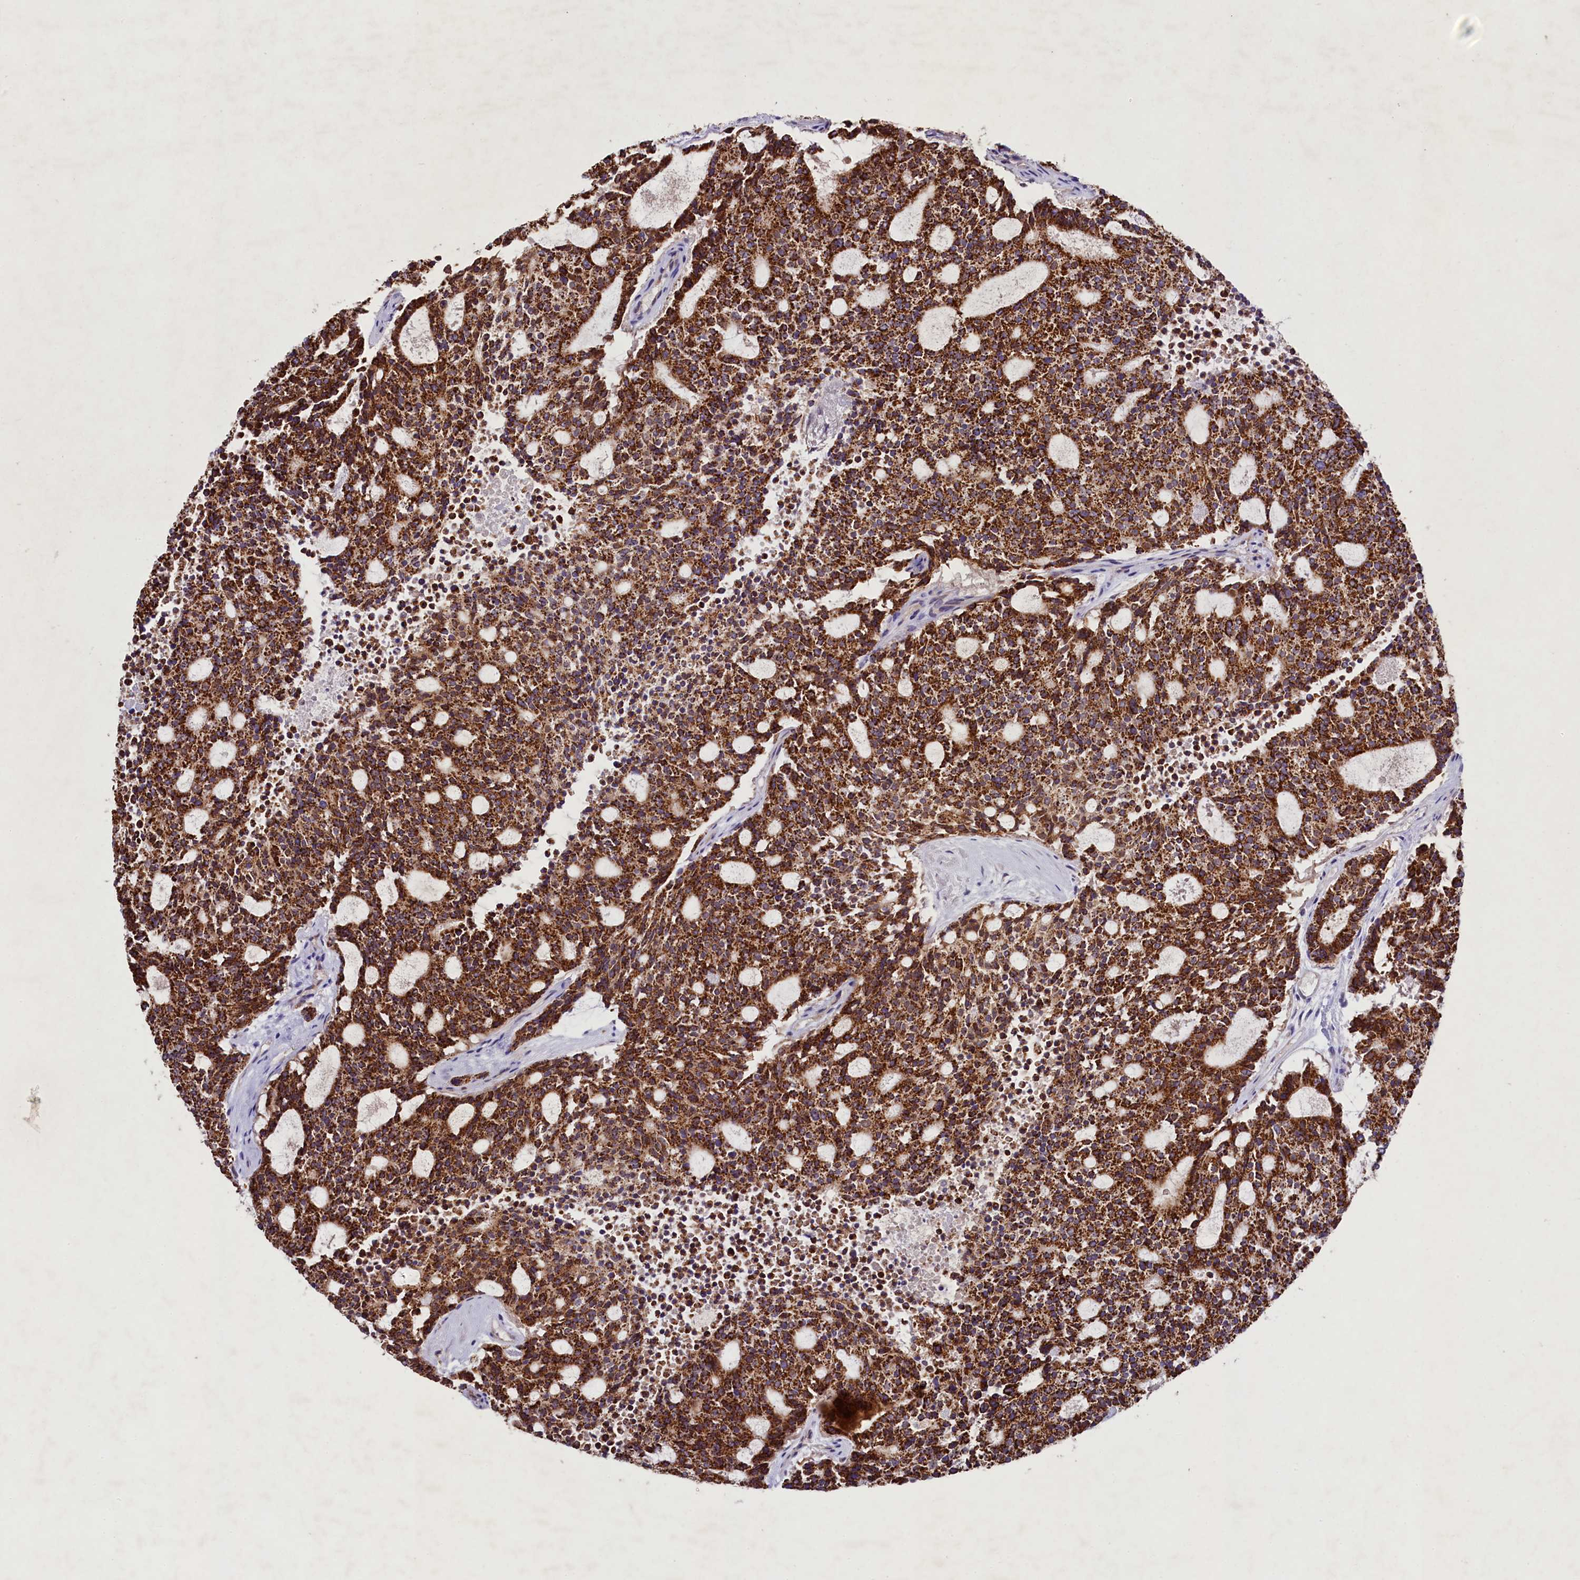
{"staining": {"intensity": "strong", "quantity": ">75%", "location": "cytoplasmic/membranous"}, "tissue": "carcinoid", "cell_type": "Tumor cells", "image_type": "cancer", "snomed": [{"axis": "morphology", "description": "Carcinoid, malignant, NOS"}, {"axis": "topography", "description": "Pancreas"}], "caption": "Protein expression analysis of carcinoid shows strong cytoplasmic/membranous expression in about >75% of tumor cells.", "gene": "FXYD6", "patient": {"sex": "female", "age": 54}}